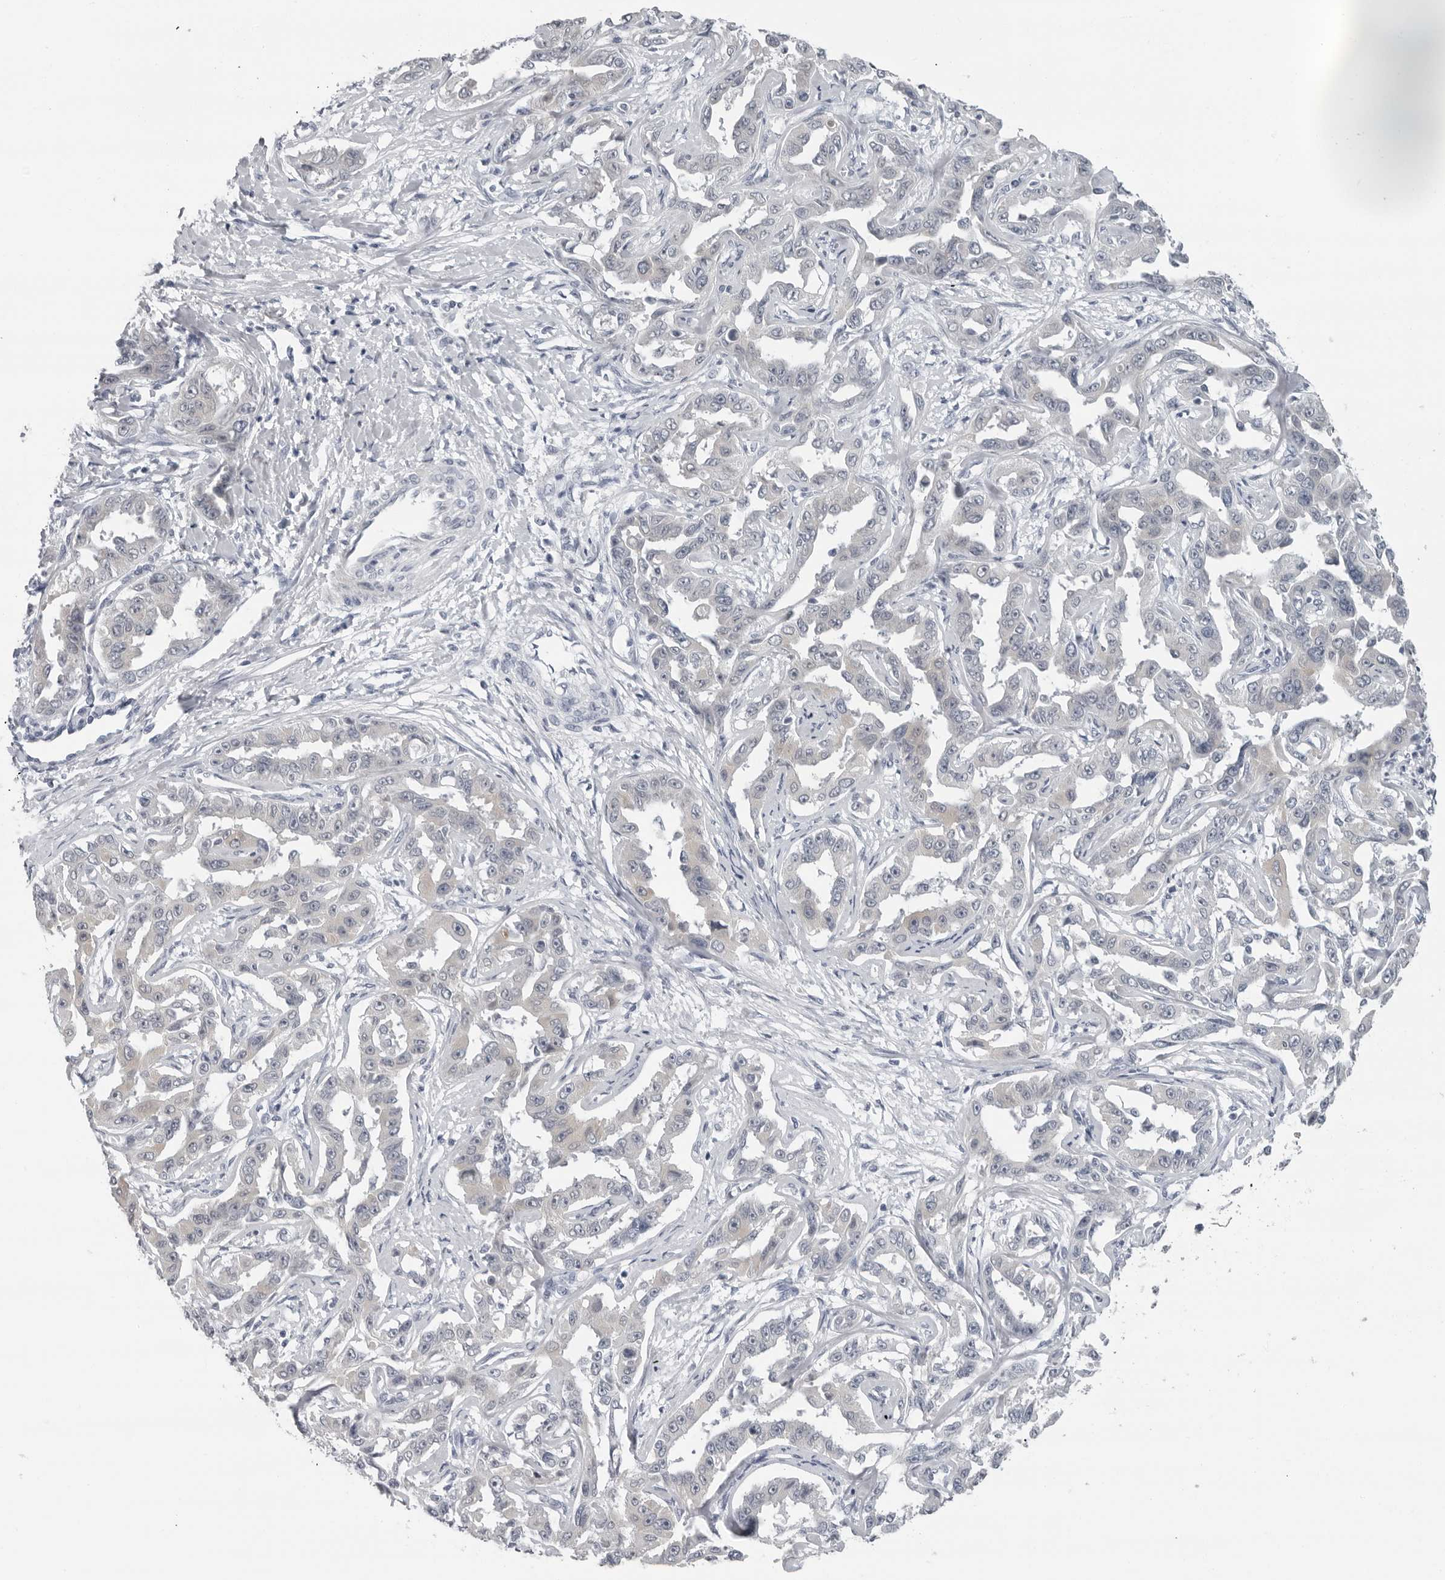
{"staining": {"intensity": "negative", "quantity": "none", "location": "none"}, "tissue": "liver cancer", "cell_type": "Tumor cells", "image_type": "cancer", "snomed": [{"axis": "morphology", "description": "Cholangiocarcinoma"}, {"axis": "topography", "description": "Liver"}], "caption": "Protein analysis of liver cholangiocarcinoma demonstrates no significant positivity in tumor cells.", "gene": "OPLAH", "patient": {"sex": "male", "age": 59}}